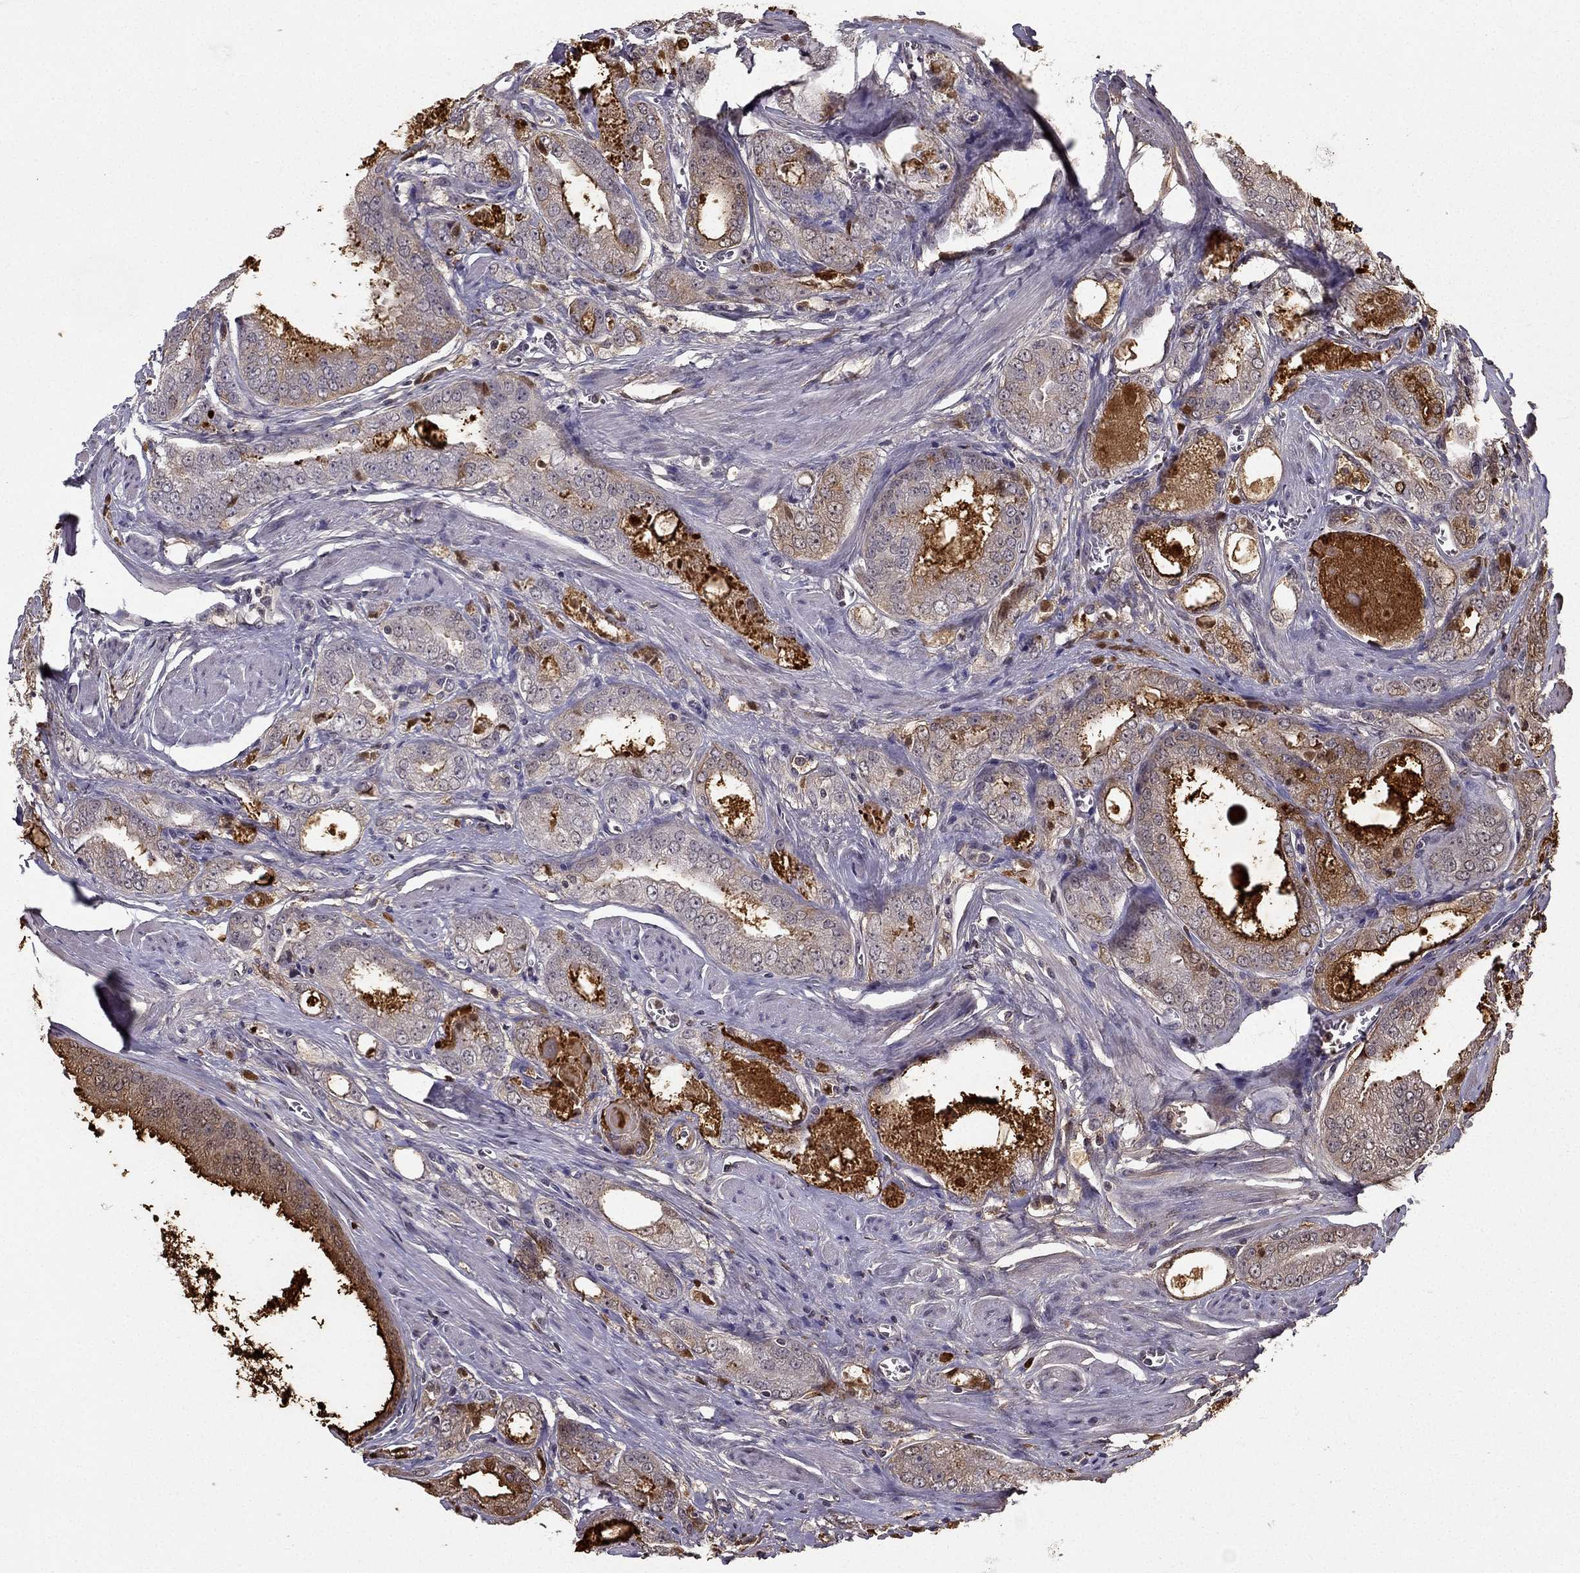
{"staining": {"intensity": "moderate", "quantity": ">75%", "location": "cytoplasmic/membranous"}, "tissue": "prostate cancer", "cell_type": "Tumor cells", "image_type": "cancer", "snomed": [{"axis": "morphology", "description": "Adenocarcinoma, NOS"}, {"axis": "morphology", "description": "Adenocarcinoma, High grade"}, {"axis": "topography", "description": "Prostate"}], "caption": "Immunohistochemistry (IHC) histopathology image of neoplastic tissue: human prostate cancer stained using immunohistochemistry (IHC) demonstrates medium levels of moderate protein expression localized specifically in the cytoplasmic/membranous of tumor cells, appearing as a cytoplasmic/membranous brown color.", "gene": "TFF3", "patient": {"sex": "male", "age": 70}}